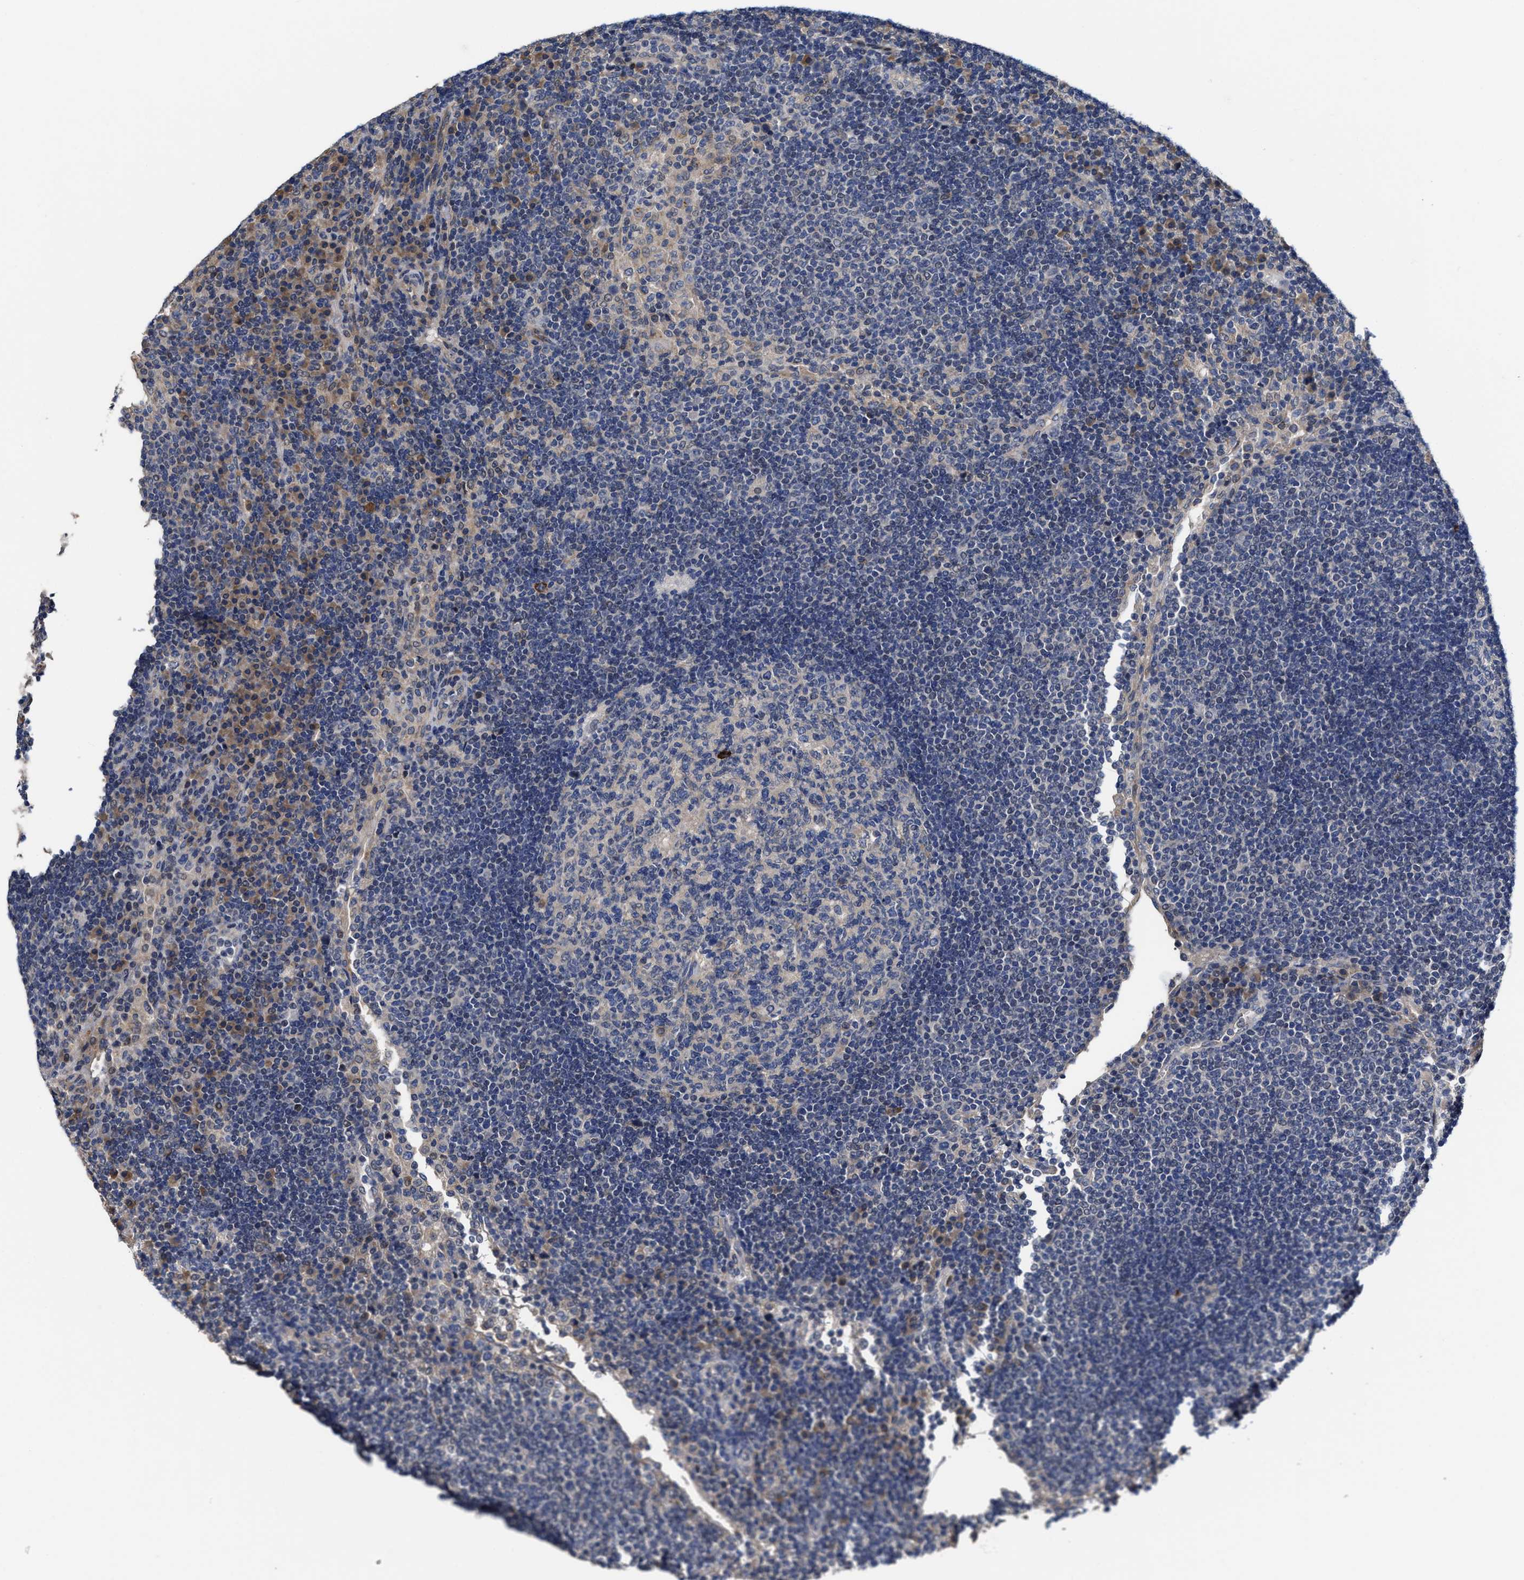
{"staining": {"intensity": "weak", "quantity": "<25%", "location": "cytoplasmic/membranous"}, "tissue": "lymph node", "cell_type": "Germinal center cells", "image_type": "normal", "snomed": [{"axis": "morphology", "description": "Normal tissue, NOS"}, {"axis": "topography", "description": "Lymph node"}], "caption": "Germinal center cells are negative for brown protein staining in unremarkable lymph node. The staining was performed using DAB to visualize the protein expression in brown, while the nuclei were stained in blue with hematoxylin (Magnification: 20x).", "gene": "TRAF6", "patient": {"sex": "female", "age": 53}}